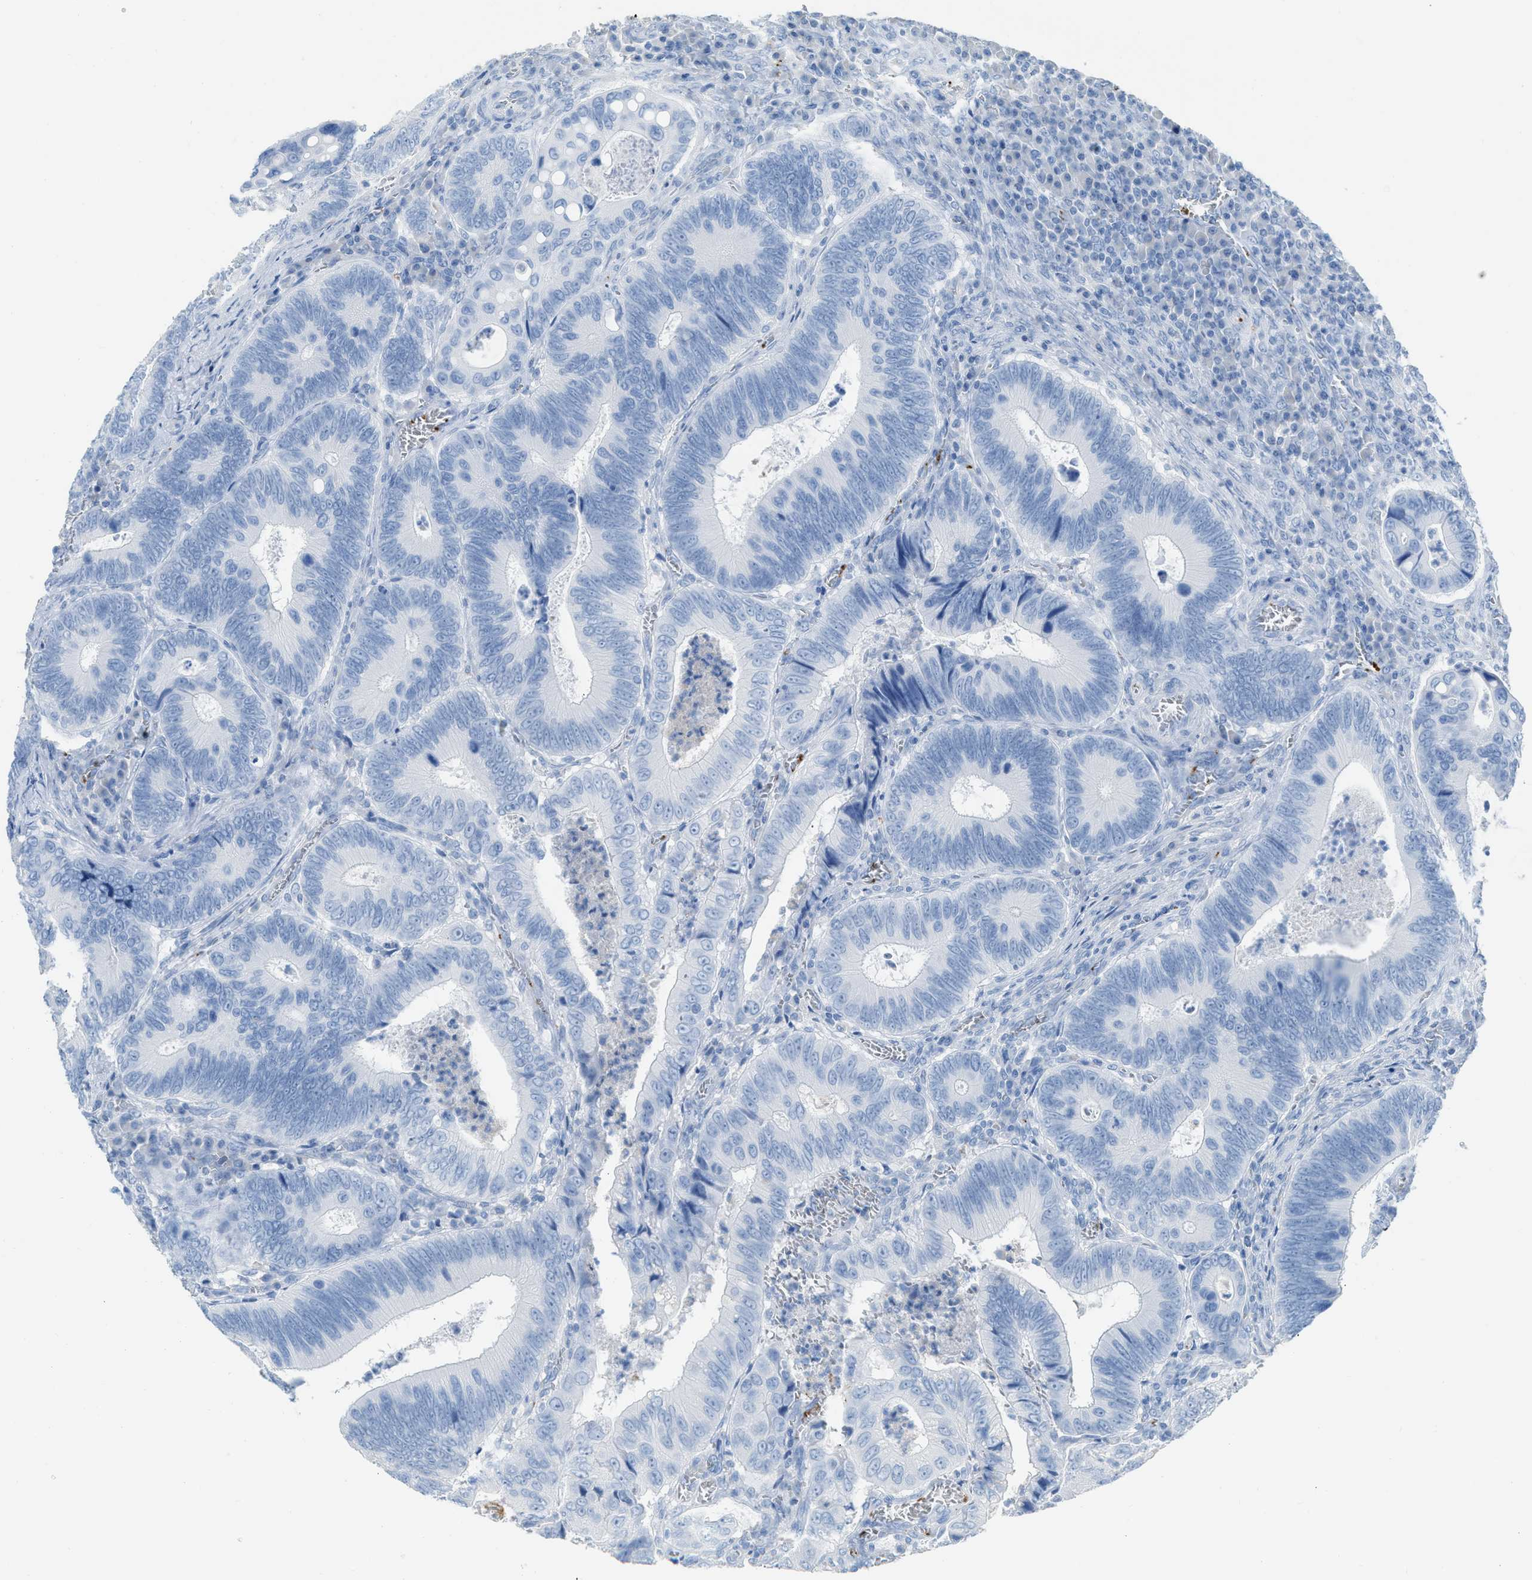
{"staining": {"intensity": "negative", "quantity": "none", "location": "none"}, "tissue": "colorectal cancer", "cell_type": "Tumor cells", "image_type": "cancer", "snomed": [{"axis": "morphology", "description": "Inflammation, NOS"}, {"axis": "morphology", "description": "Adenocarcinoma, NOS"}, {"axis": "topography", "description": "Colon"}], "caption": "IHC of adenocarcinoma (colorectal) displays no staining in tumor cells. (IHC, brightfield microscopy, high magnification).", "gene": "FAIM2", "patient": {"sex": "male", "age": 72}}